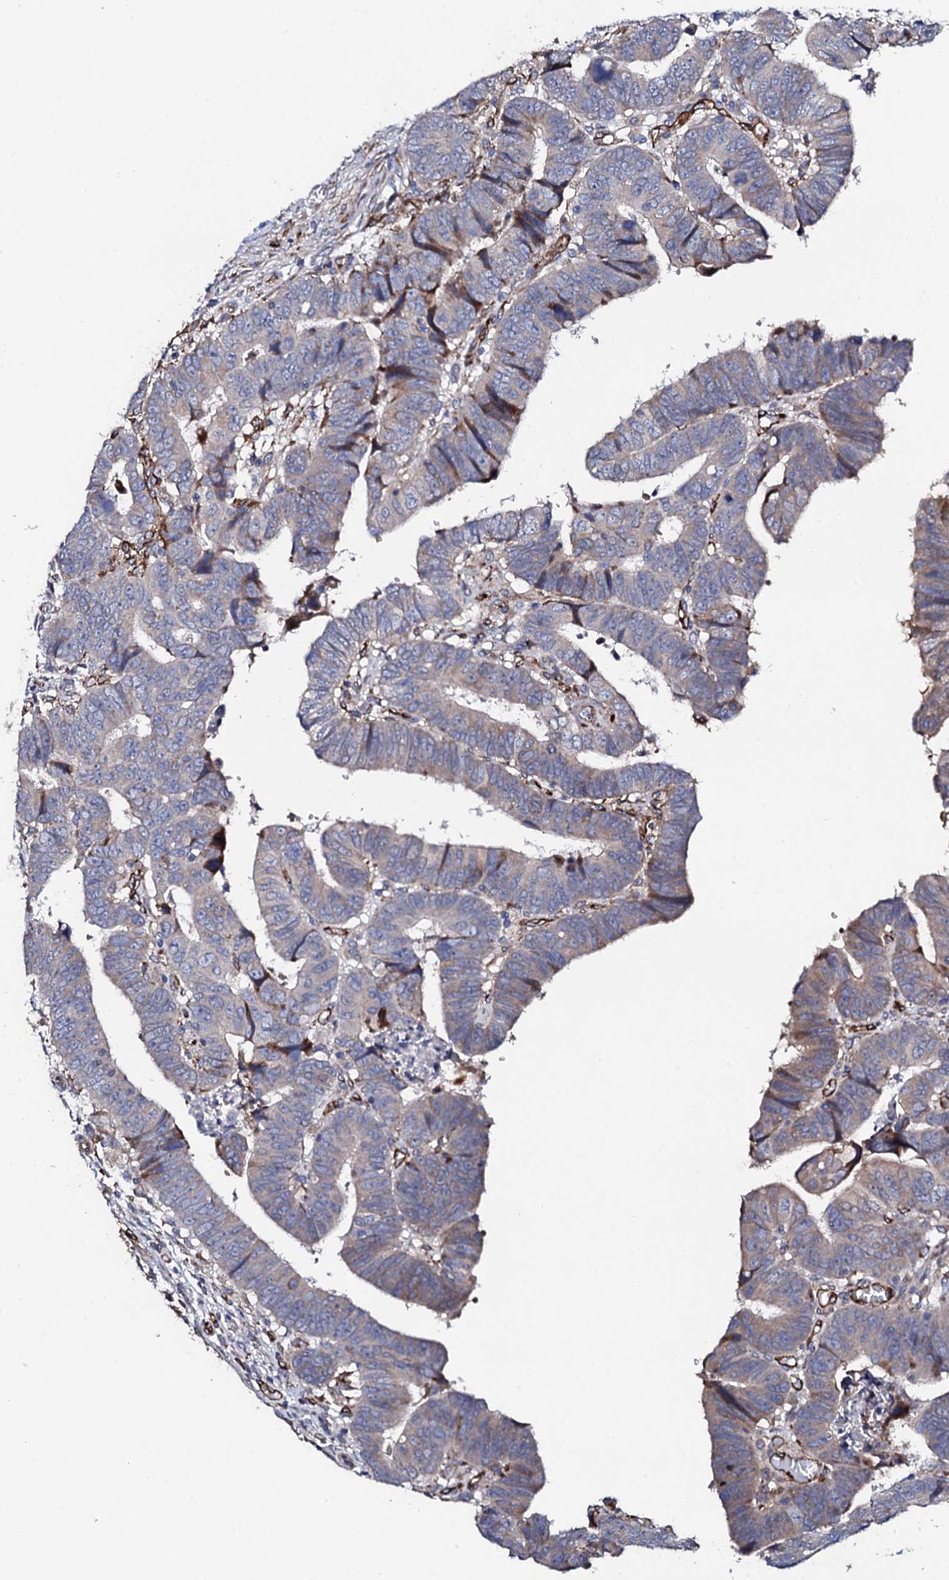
{"staining": {"intensity": "moderate", "quantity": "<25%", "location": "cytoplasmic/membranous"}, "tissue": "colorectal cancer", "cell_type": "Tumor cells", "image_type": "cancer", "snomed": [{"axis": "morphology", "description": "Normal tissue, NOS"}, {"axis": "morphology", "description": "Adenocarcinoma, NOS"}, {"axis": "topography", "description": "Rectum"}], "caption": "Moderate cytoplasmic/membranous expression for a protein is seen in approximately <25% of tumor cells of colorectal cancer (adenocarcinoma) using IHC.", "gene": "DBX1", "patient": {"sex": "female", "age": 65}}